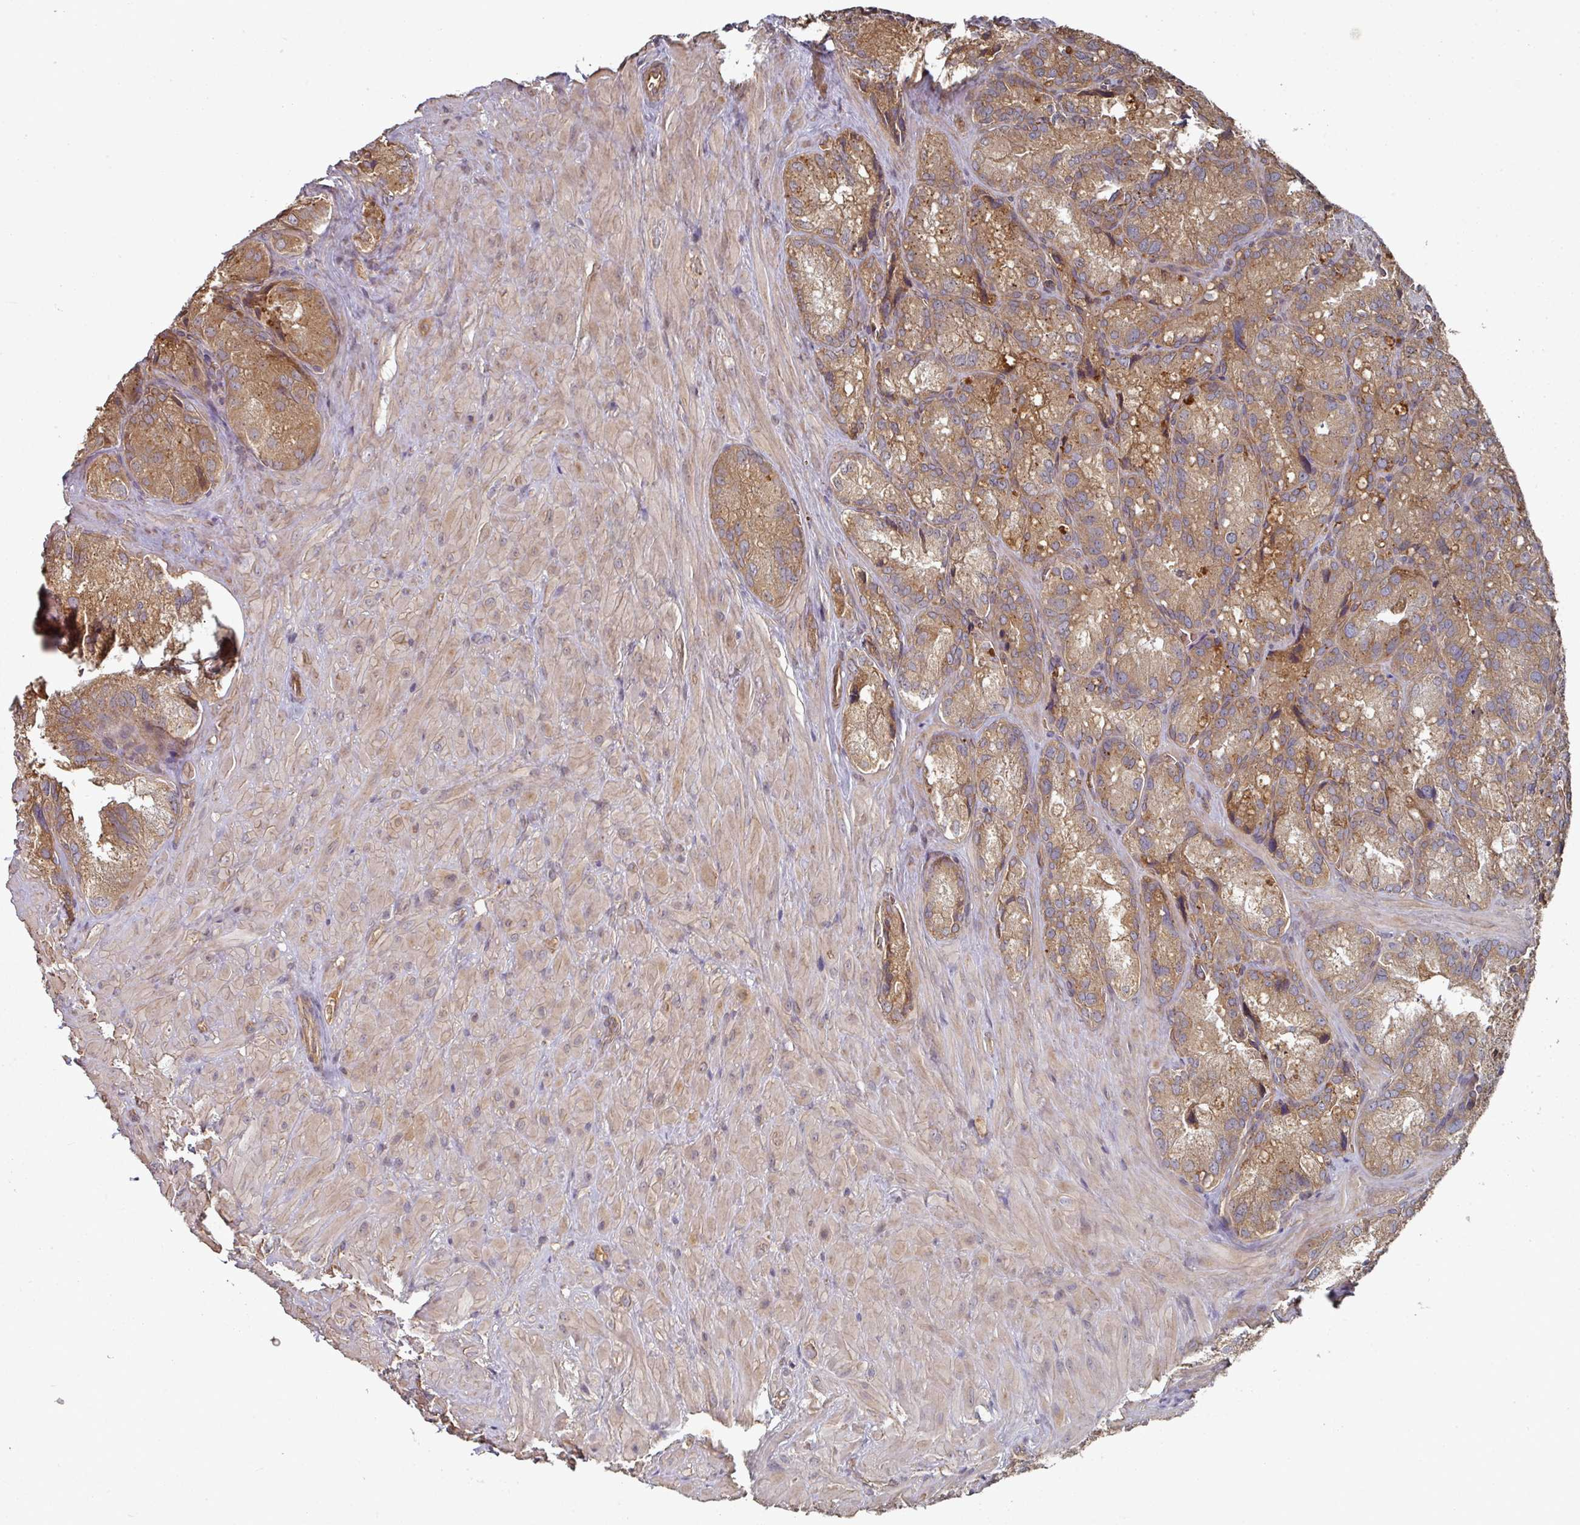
{"staining": {"intensity": "moderate", "quantity": ">75%", "location": "cytoplasmic/membranous"}, "tissue": "seminal vesicle", "cell_type": "Glandular cells", "image_type": "normal", "snomed": [{"axis": "morphology", "description": "Normal tissue, NOS"}, {"axis": "topography", "description": "Seminal veicle"}], "caption": "Seminal vesicle stained with IHC displays moderate cytoplasmic/membranous expression in about >75% of glandular cells.", "gene": "EDEM2", "patient": {"sex": "male", "age": 62}}